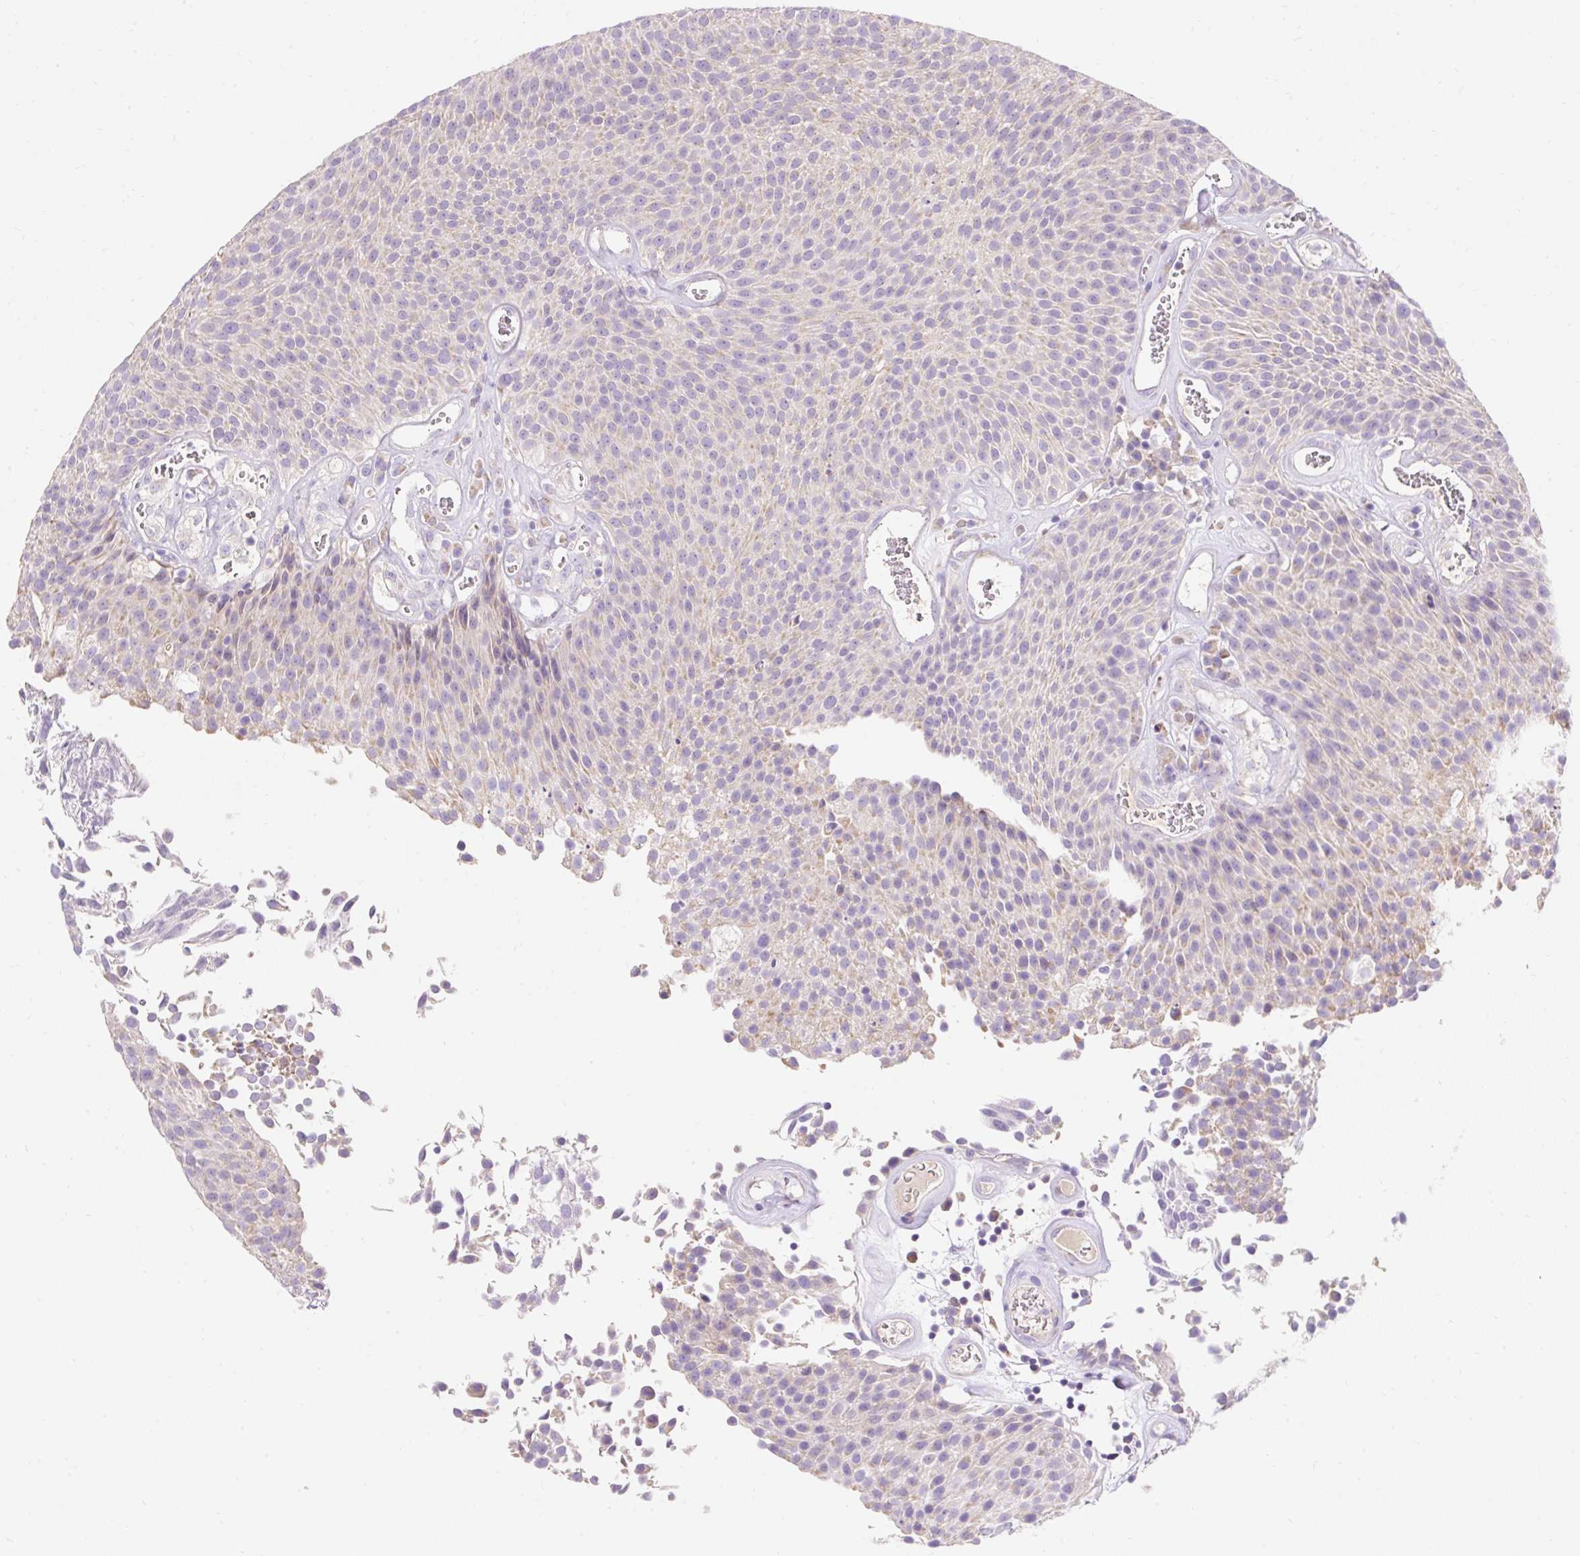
{"staining": {"intensity": "negative", "quantity": "none", "location": "none"}, "tissue": "urothelial cancer", "cell_type": "Tumor cells", "image_type": "cancer", "snomed": [{"axis": "morphology", "description": "Urothelial carcinoma, Low grade"}, {"axis": "topography", "description": "Urinary bladder"}], "caption": "Urothelial cancer was stained to show a protein in brown. There is no significant expression in tumor cells.", "gene": "PMAIP1", "patient": {"sex": "female", "age": 79}}